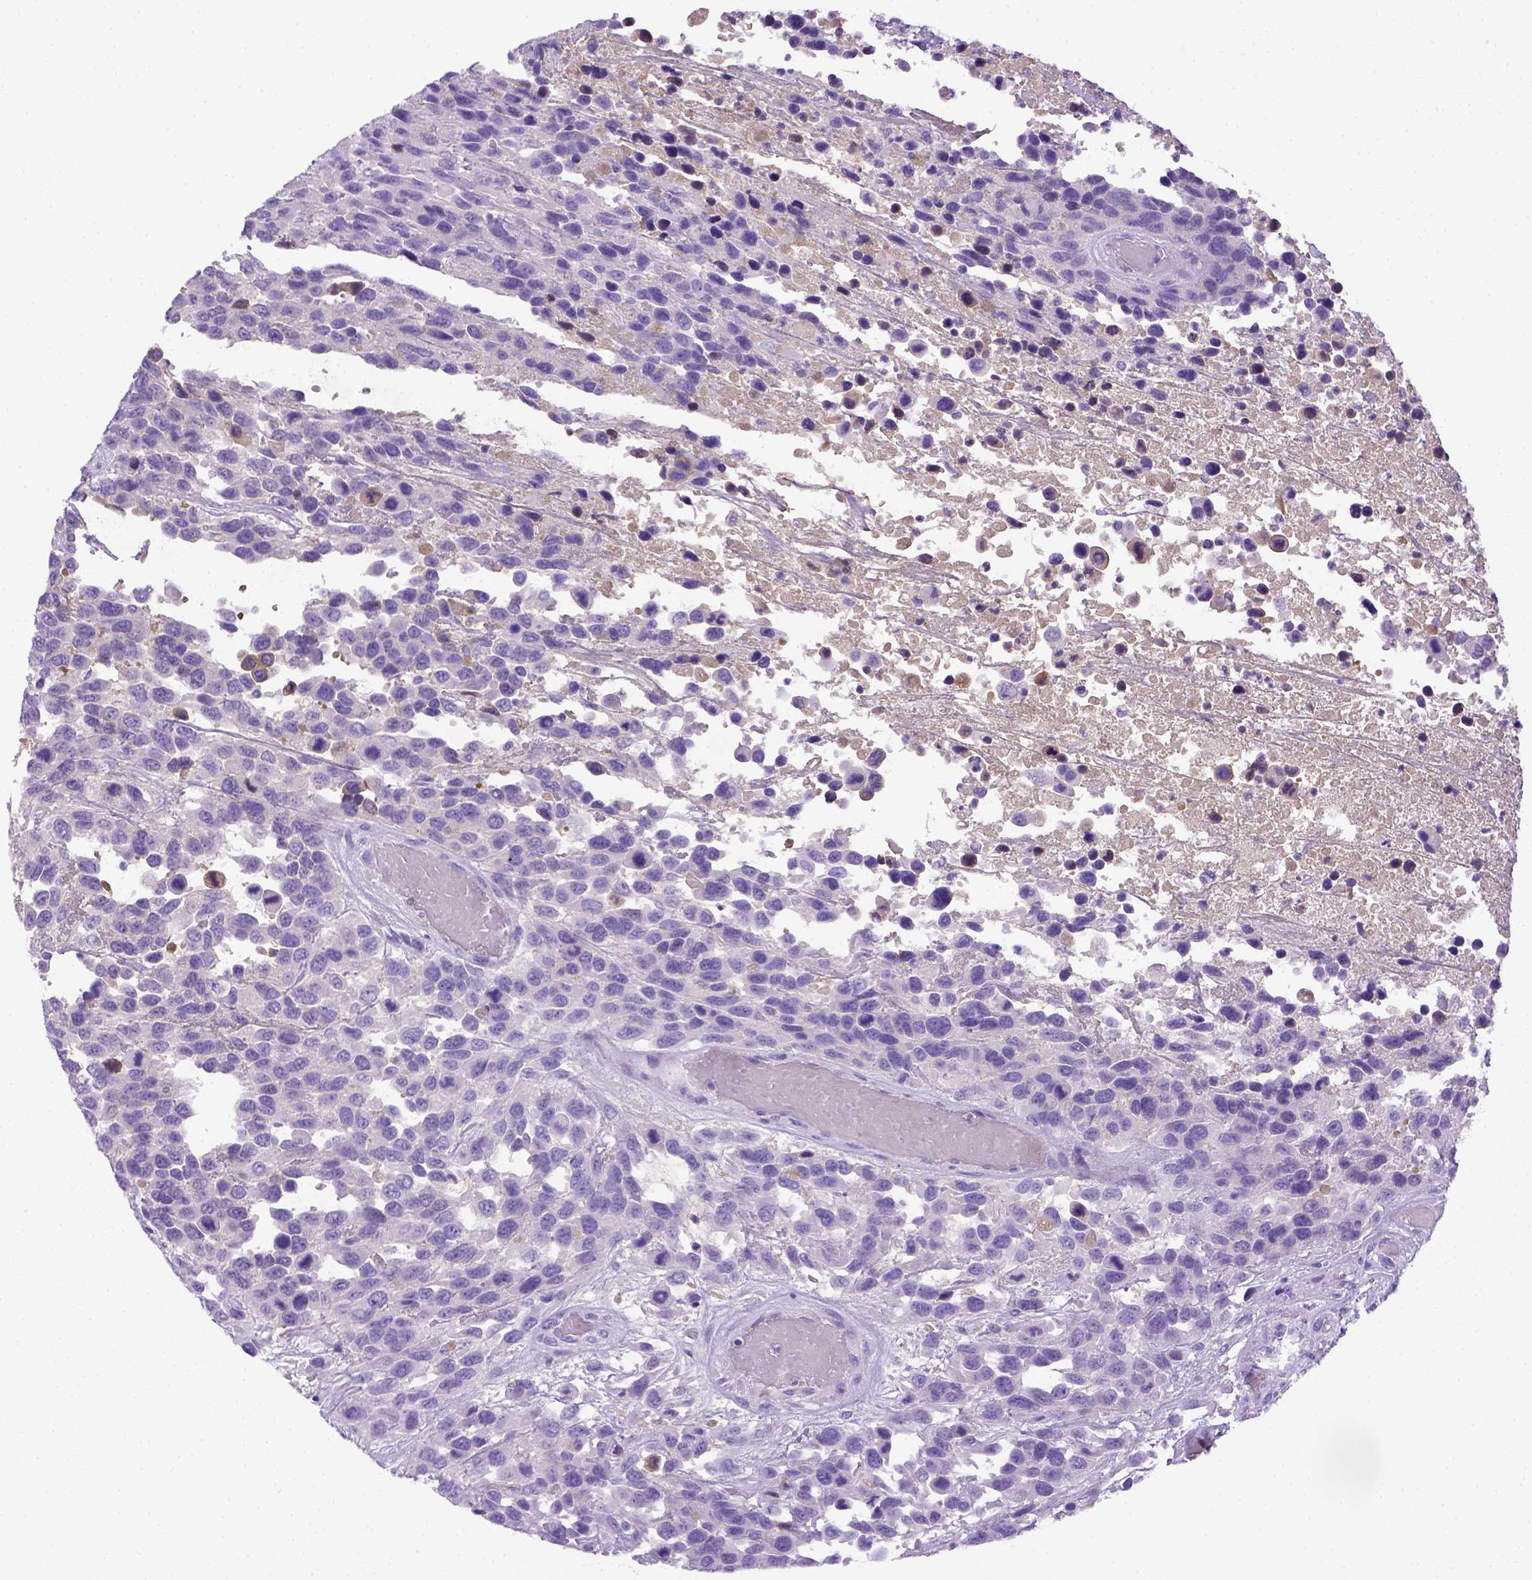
{"staining": {"intensity": "negative", "quantity": "none", "location": "none"}, "tissue": "urothelial cancer", "cell_type": "Tumor cells", "image_type": "cancer", "snomed": [{"axis": "morphology", "description": "Urothelial carcinoma, High grade"}, {"axis": "topography", "description": "Urinary bladder"}], "caption": "Immunohistochemistry micrograph of neoplastic tissue: human urothelial cancer stained with DAB (3,3'-diaminobenzidine) displays no significant protein expression in tumor cells.", "gene": "ITIH4", "patient": {"sex": "female", "age": 70}}